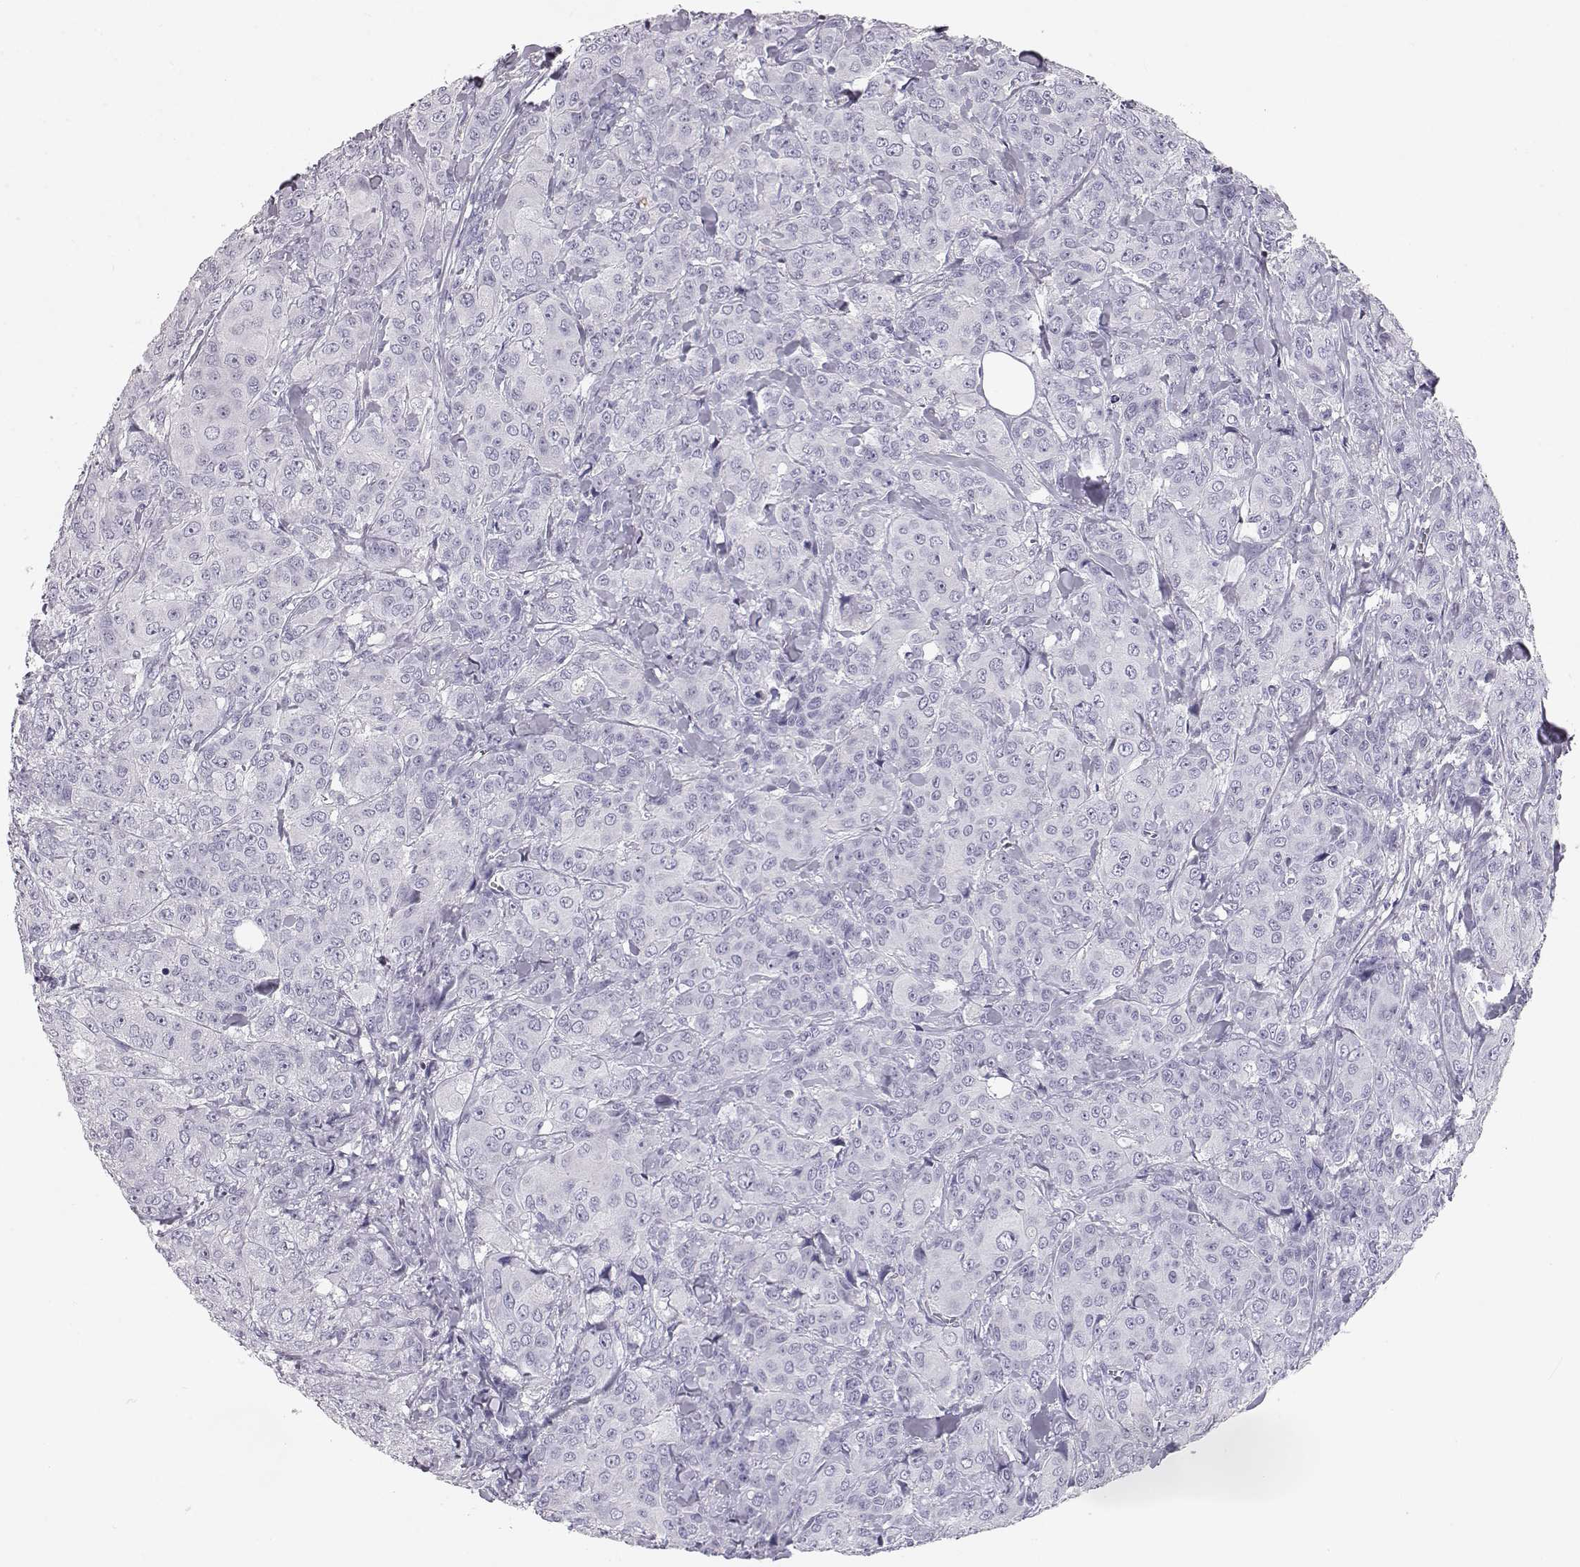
{"staining": {"intensity": "negative", "quantity": "none", "location": "none"}, "tissue": "breast cancer", "cell_type": "Tumor cells", "image_type": "cancer", "snomed": [{"axis": "morphology", "description": "Duct carcinoma"}, {"axis": "topography", "description": "Breast"}], "caption": "This is an IHC image of invasive ductal carcinoma (breast). There is no positivity in tumor cells.", "gene": "KRTAP16-1", "patient": {"sex": "female", "age": 43}}